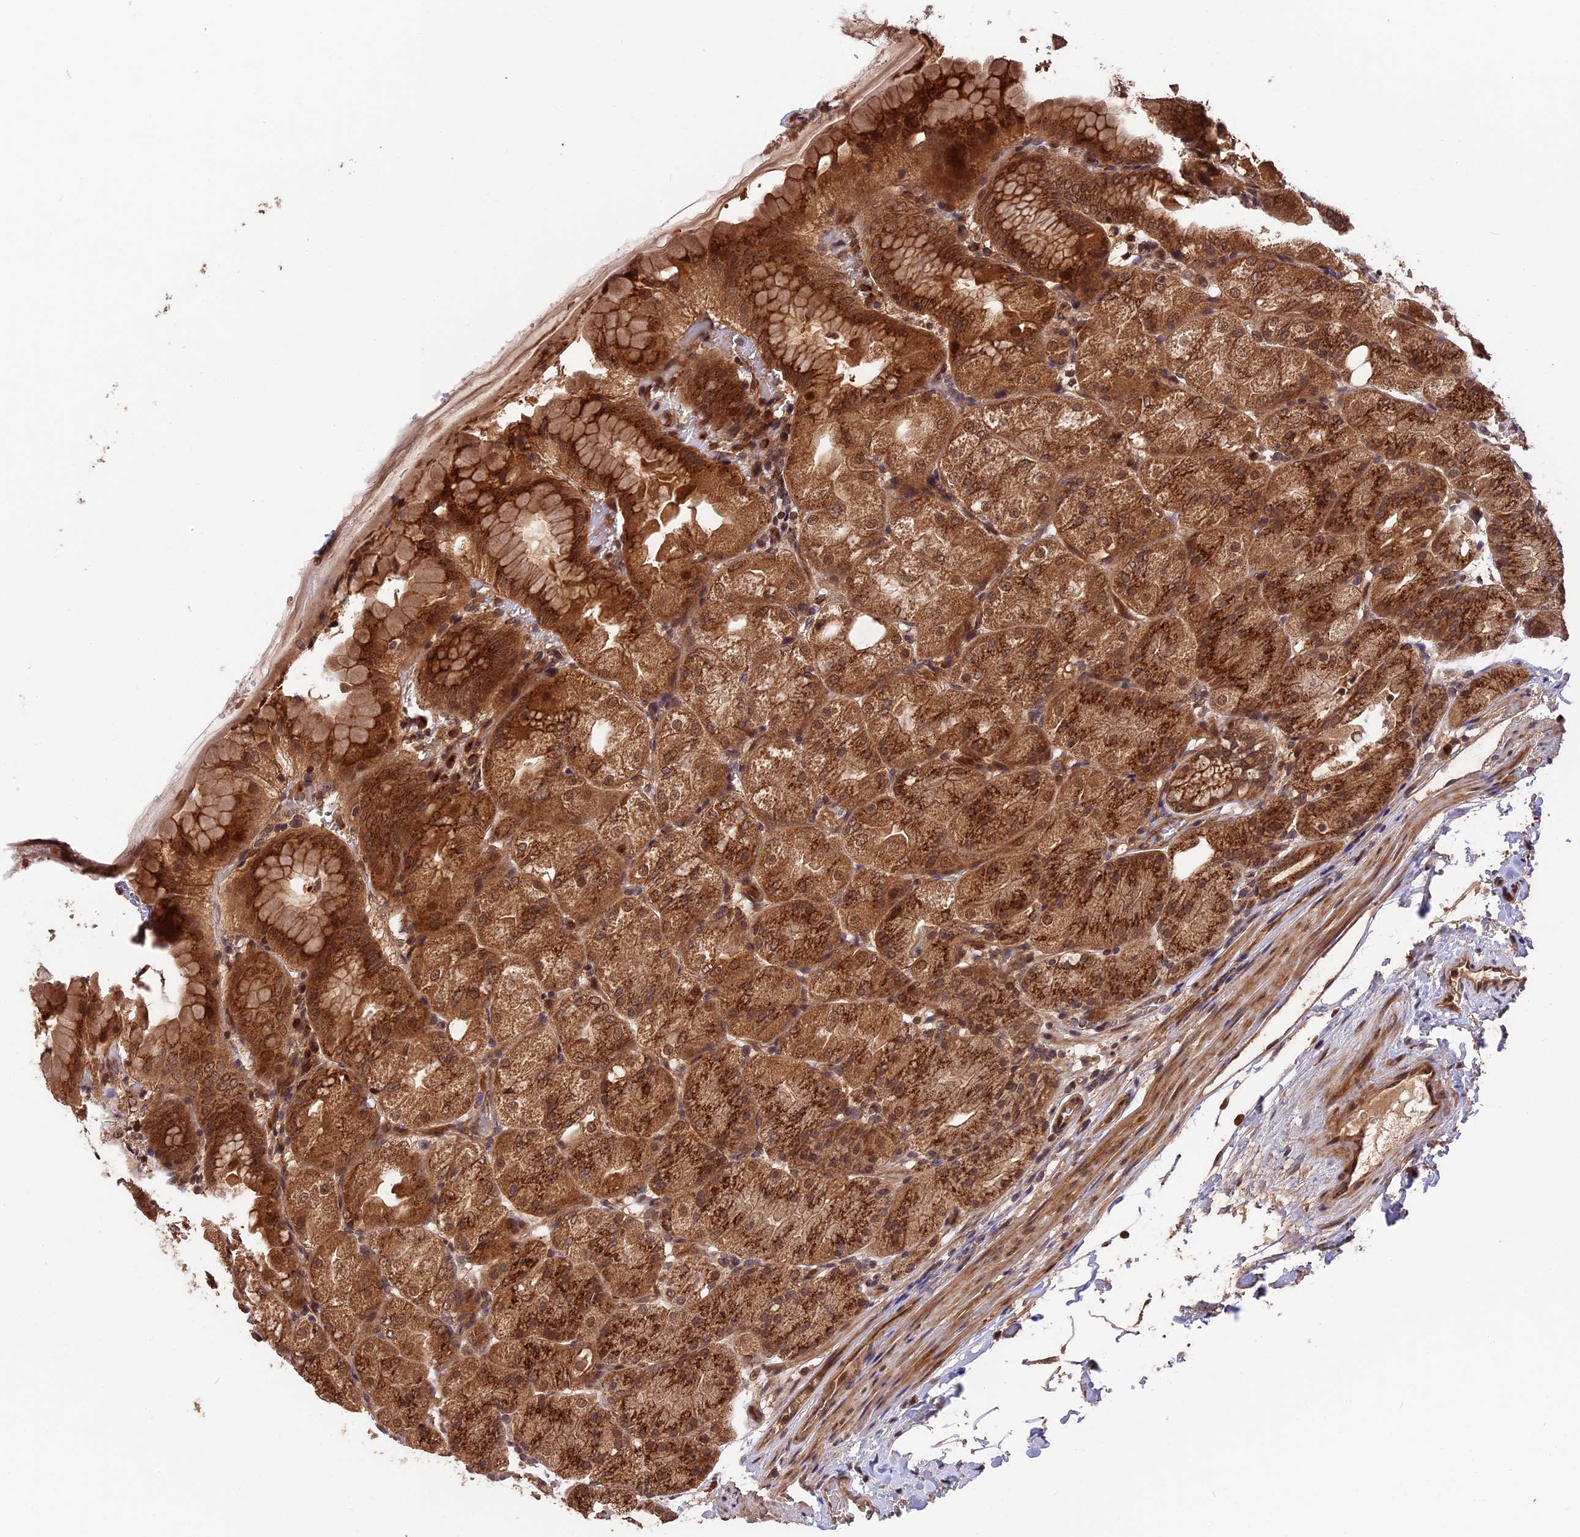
{"staining": {"intensity": "strong", "quantity": ">75%", "location": "cytoplasmic/membranous,nuclear"}, "tissue": "stomach", "cell_type": "Glandular cells", "image_type": "normal", "snomed": [{"axis": "morphology", "description": "Normal tissue, NOS"}, {"axis": "topography", "description": "Stomach, upper"}, {"axis": "topography", "description": "Stomach, lower"}], "caption": "Stomach stained for a protein shows strong cytoplasmic/membranous,nuclear positivity in glandular cells. (IHC, brightfield microscopy, high magnification).", "gene": "ESCO1", "patient": {"sex": "male", "age": 62}}